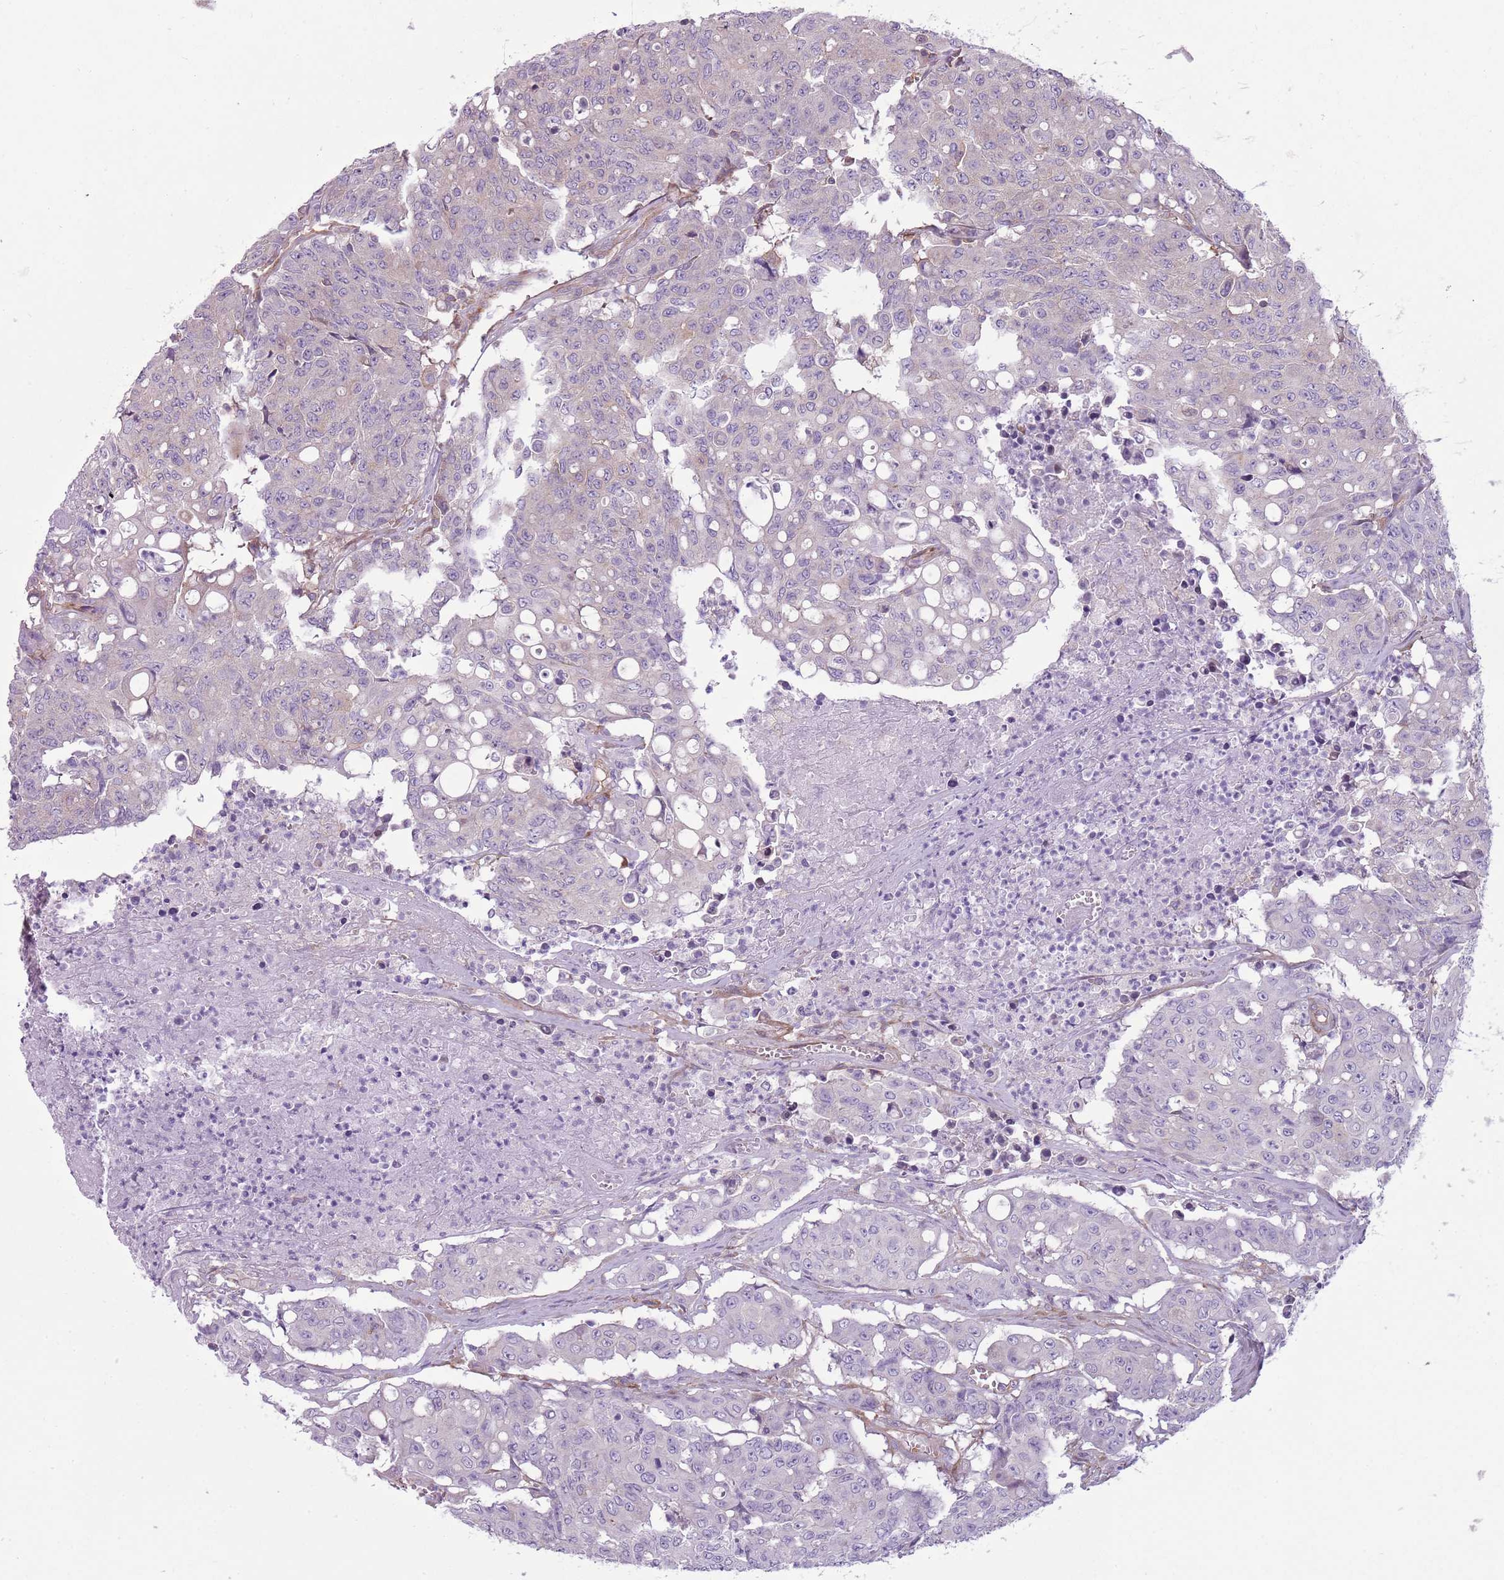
{"staining": {"intensity": "negative", "quantity": "none", "location": "none"}, "tissue": "colorectal cancer", "cell_type": "Tumor cells", "image_type": "cancer", "snomed": [{"axis": "morphology", "description": "Adenocarcinoma, NOS"}, {"axis": "topography", "description": "Colon"}], "caption": "Tumor cells show no significant protein positivity in adenocarcinoma (colorectal).", "gene": "SNX1", "patient": {"sex": "male", "age": 51}}